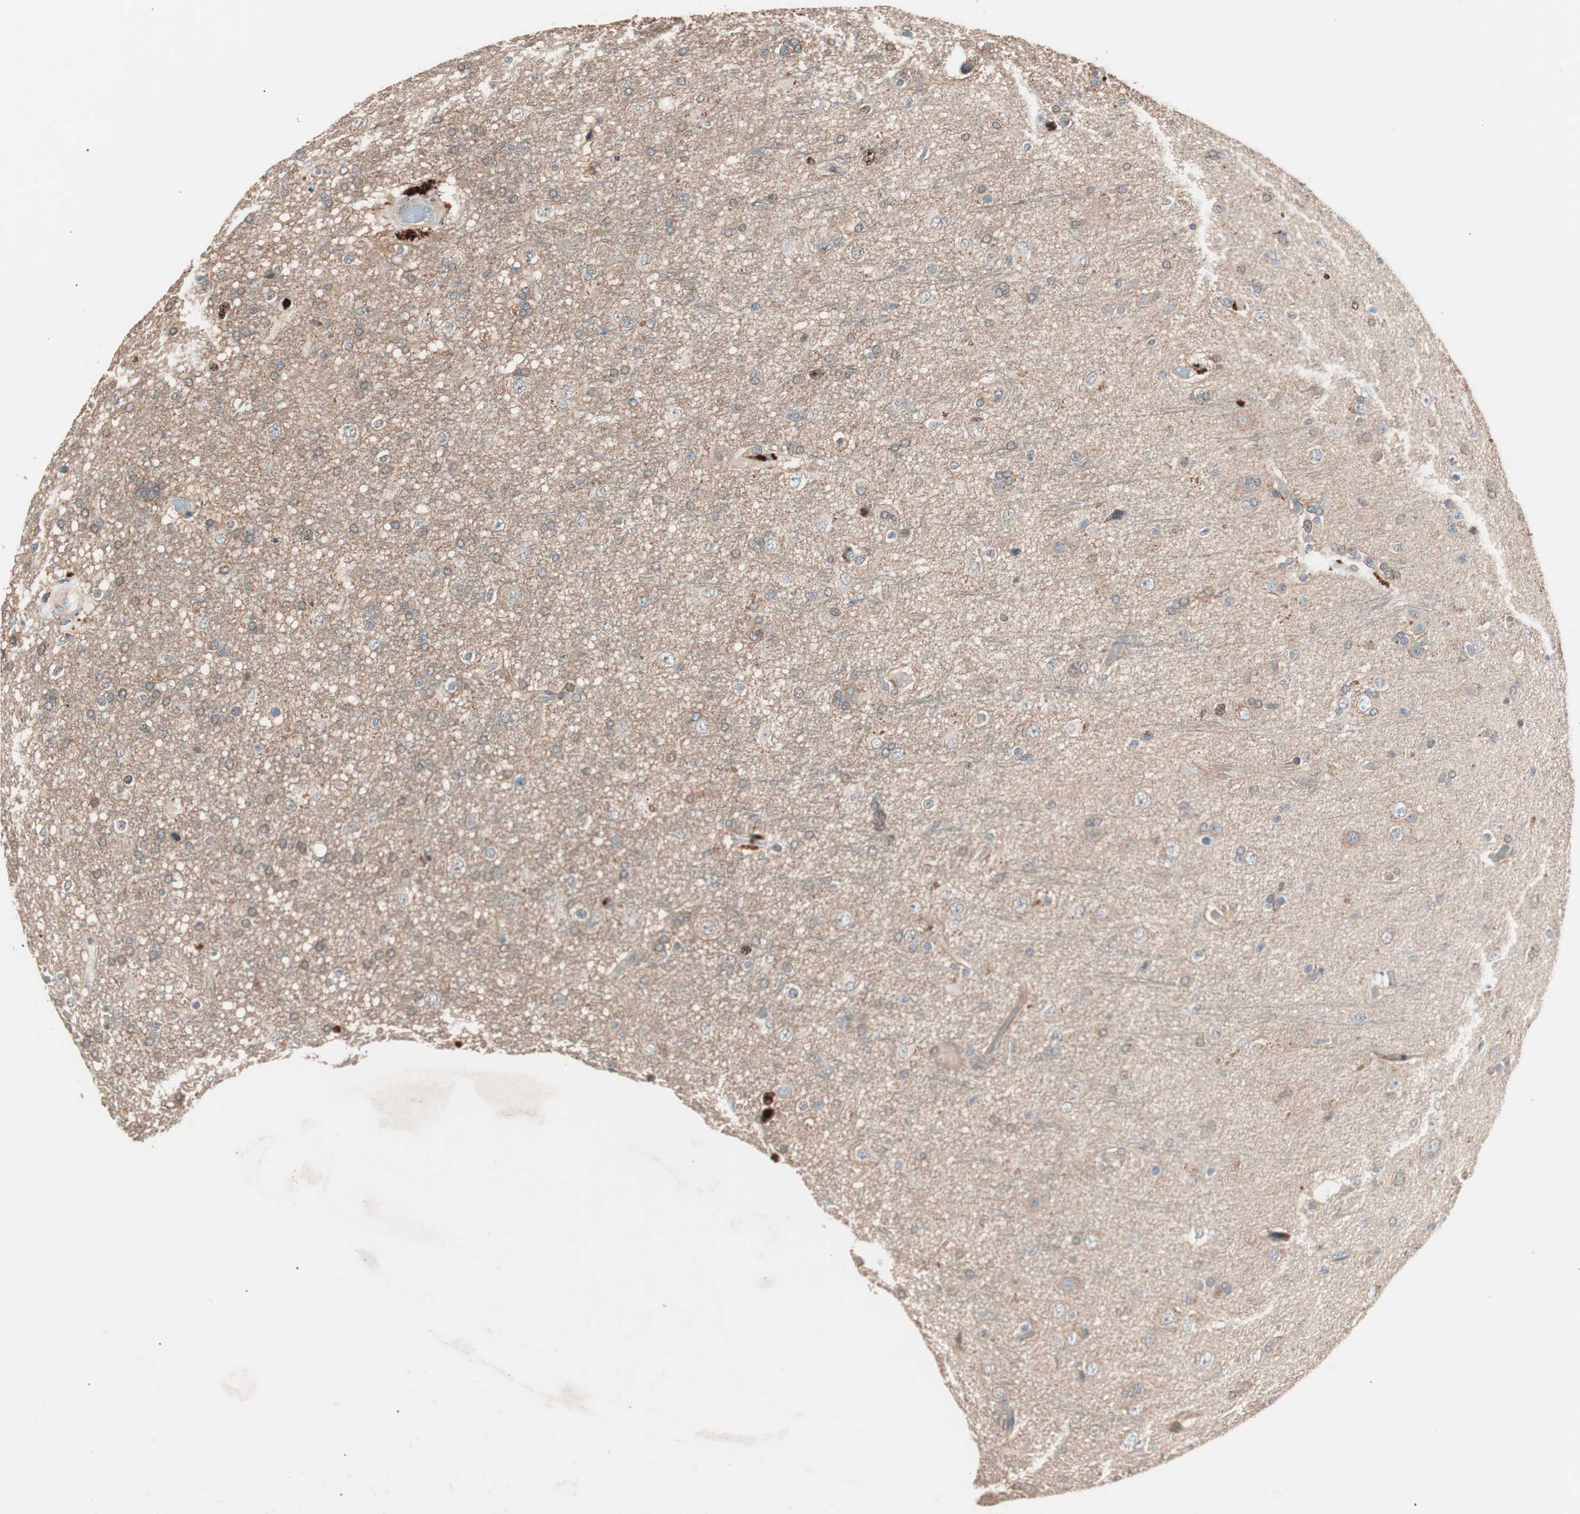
{"staining": {"intensity": "moderate", "quantity": ">75%", "location": "cytoplasmic/membranous"}, "tissue": "glioma", "cell_type": "Tumor cells", "image_type": "cancer", "snomed": [{"axis": "morphology", "description": "Glioma, malignant, High grade"}, {"axis": "topography", "description": "Brain"}], "caption": "Immunohistochemical staining of glioma reveals moderate cytoplasmic/membranous protein expression in about >75% of tumor cells. The protein of interest is shown in brown color, while the nuclei are stained blue.", "gene": "NFRKB", "patient": {"sex": "male", "age": 33}}